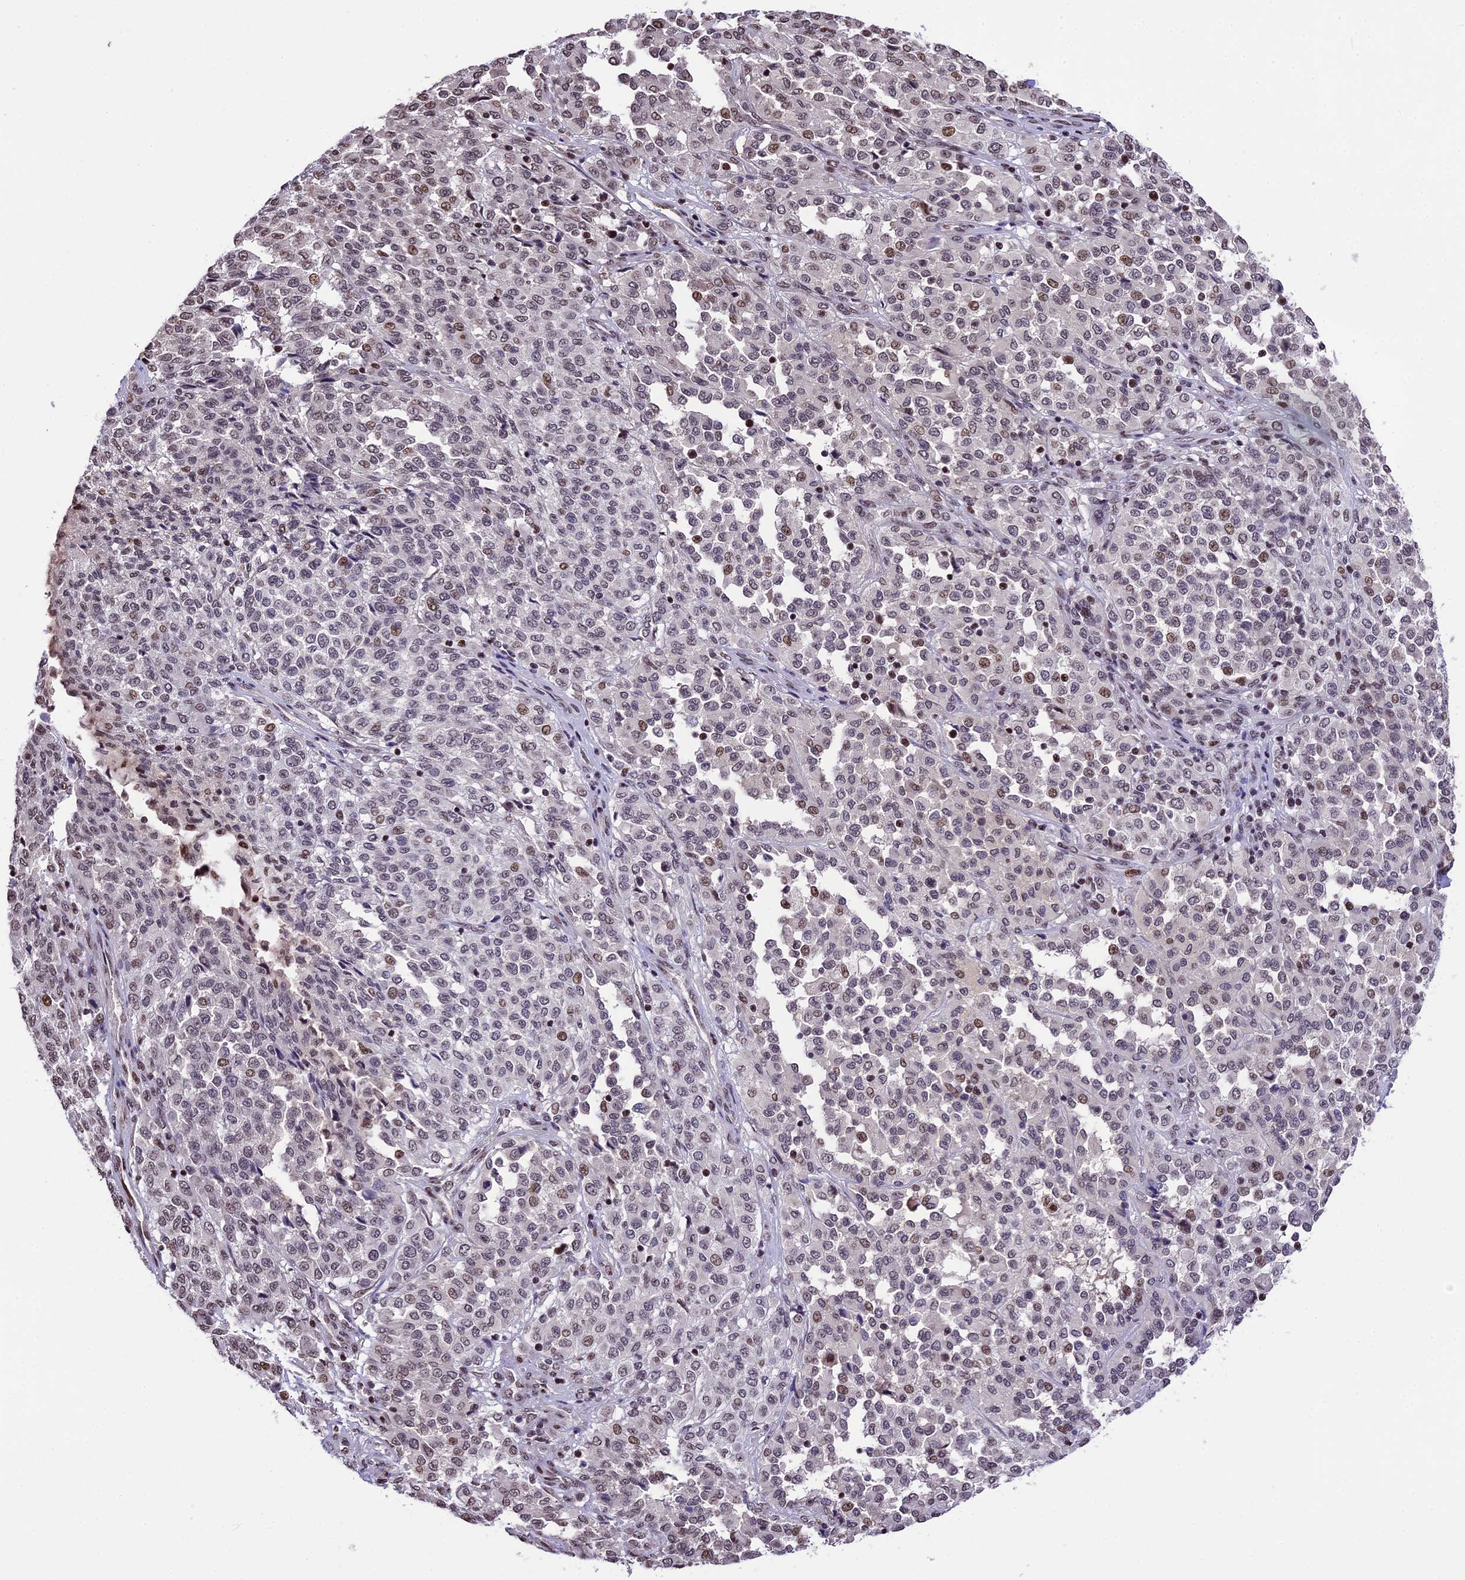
{"staining": {"intensity": "moderate", "quantity": "25%-75%", "location": "nuclear"}, "tissue": "melanoma", "cell_type": "Tumor cells", "image_type": "cancer", "snomed": [{"axis": "morphology", "description": "Malignant melanoma, Metastatic site"}, {"axis": "topography", "description": "Pancreas"}], "caption": "Brown immunohistochemical staining in human melanoma demonstrates moderate nuclear positivity in about 25%-75% of tumor cells.", "gene": "POLR3E", "patient": {"sex": "female", "age": 30}}